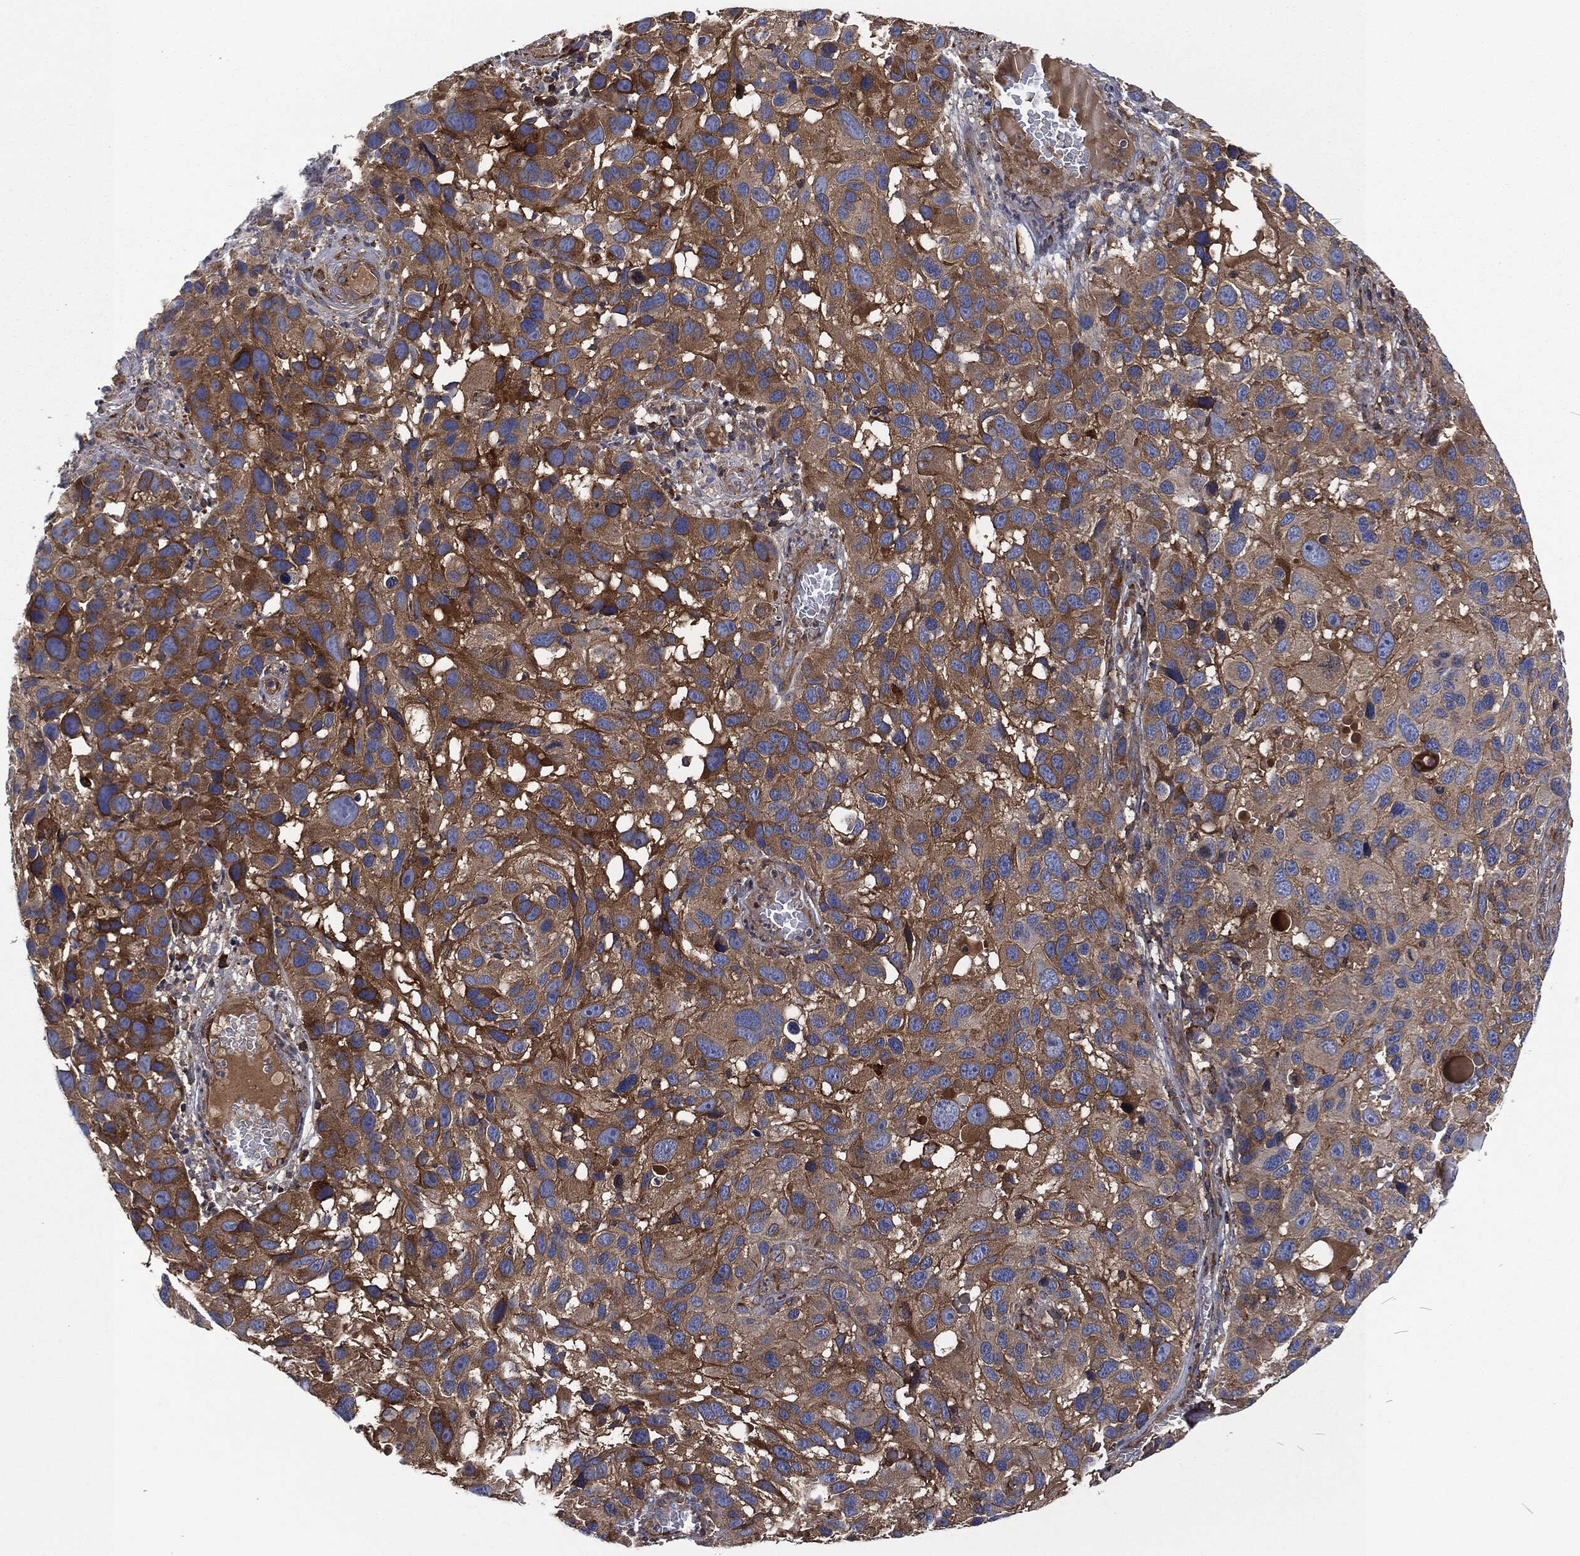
{"staining": {"intensity": "strong", "quantity": "<25%", "location": "cytoplasmic/membranous"}, "tissue": "melanoma", "cell_type": "Tumor cells", "image_type": "cancer", "snomed": [{"axis": "morphology", "description": "Malignant melanoma, NOS"}, {"axis": "topography", "description": "Skin"}], "caption": "Strong cytoplasmic/membranous staining for a protein is identified in approximately <25% of tumor cells of malignant melanoma using immunohistochemistry.", "gene": "LGALS9", "patient": {"sex": "male", "age": 53}}